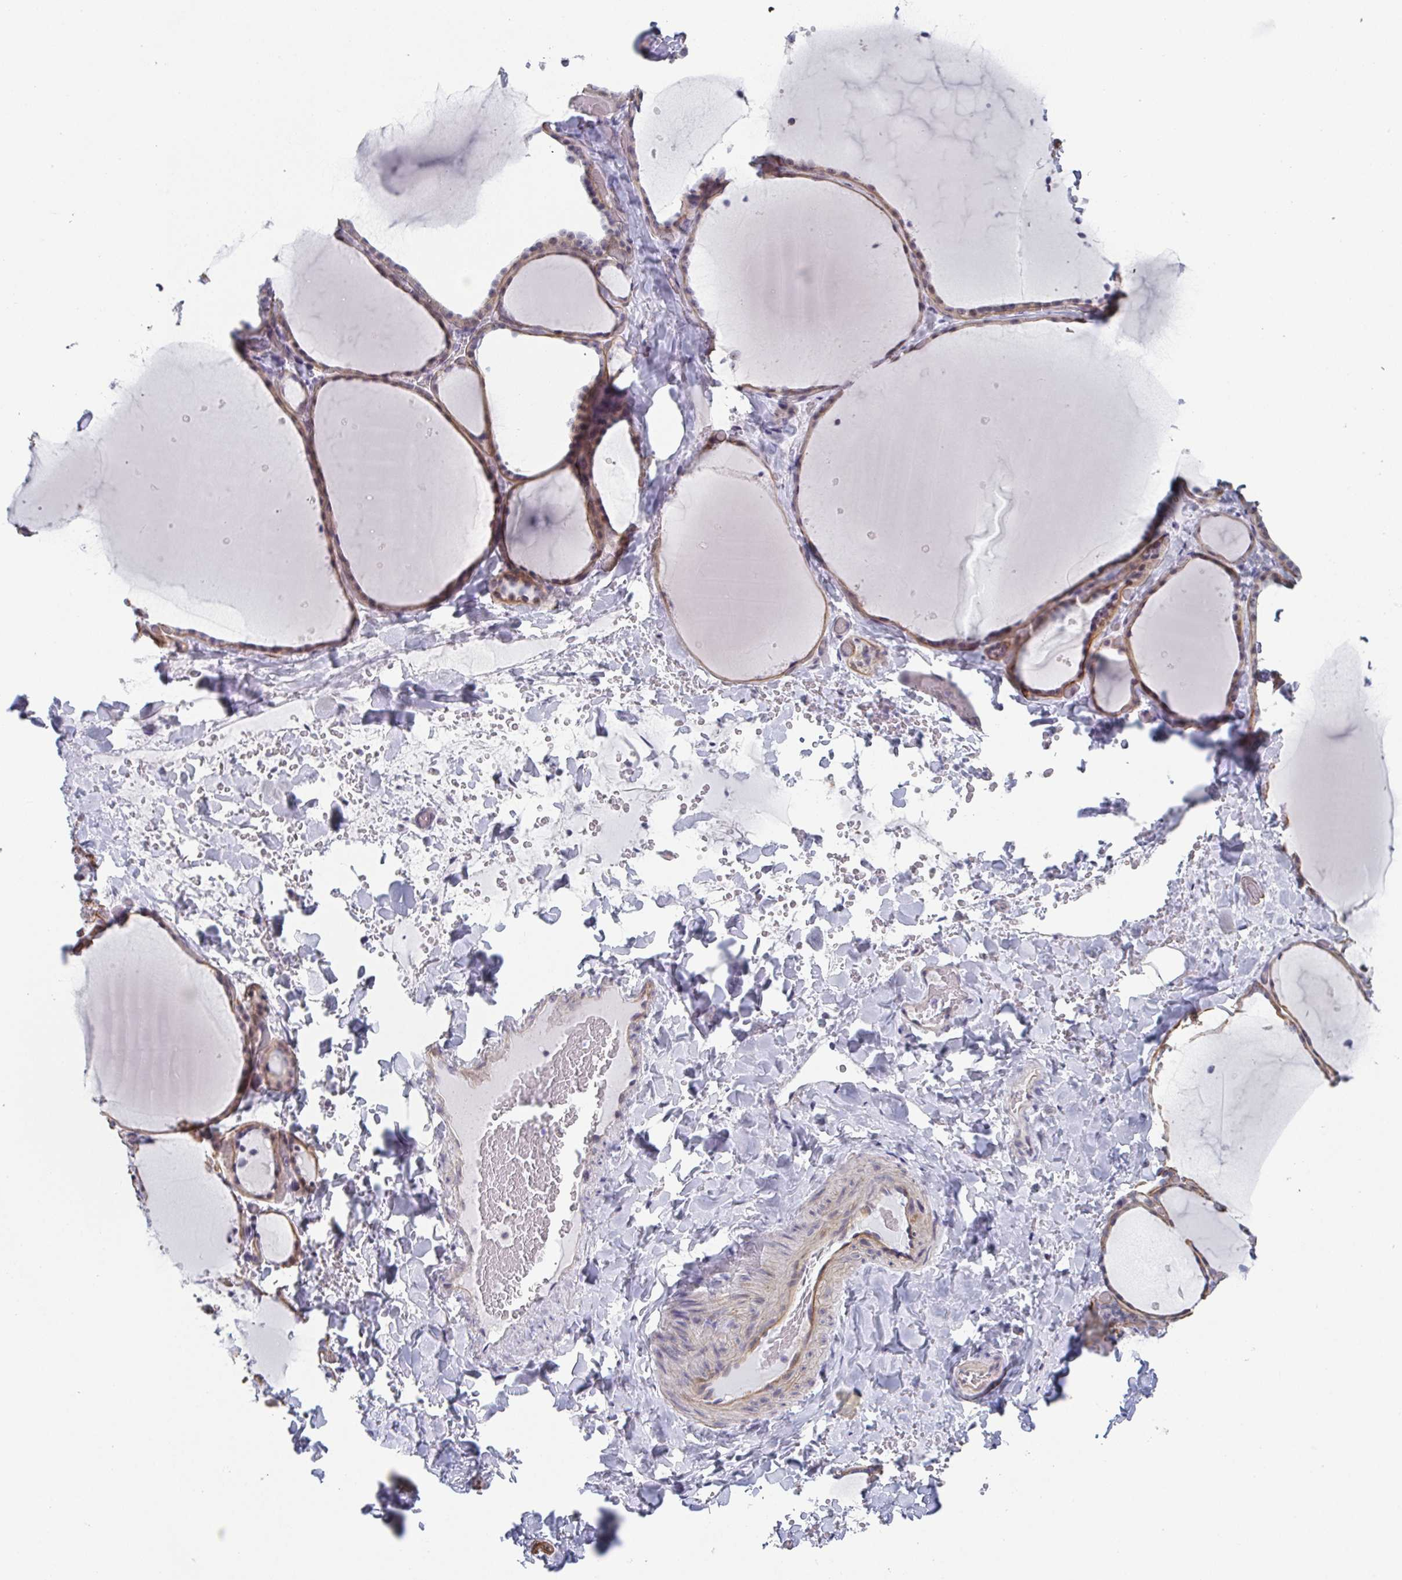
{"staining": {"intensity": "weak", "quantity": "25%-75%", "location": "cytoplasmic/membranous,nuclear"}, "tissue": "thyroid gland", "cell_type": "Glandular cells", "image_type": "normal", "snomed": [{"axis": "morphology", "description": "Normal tissue, NOS"}, {"axis": "topography", "description": "Thyroid gland"}], "caption": "Immunohistochemical staining of benign human thyroid gland demonstrates low levels of weak cytoplasmic/membranous,nuclear staining in about 25%-75% of glandular cells.", "gene": "EXOSC7", "patient": {"sex": "female", "age": 36}}